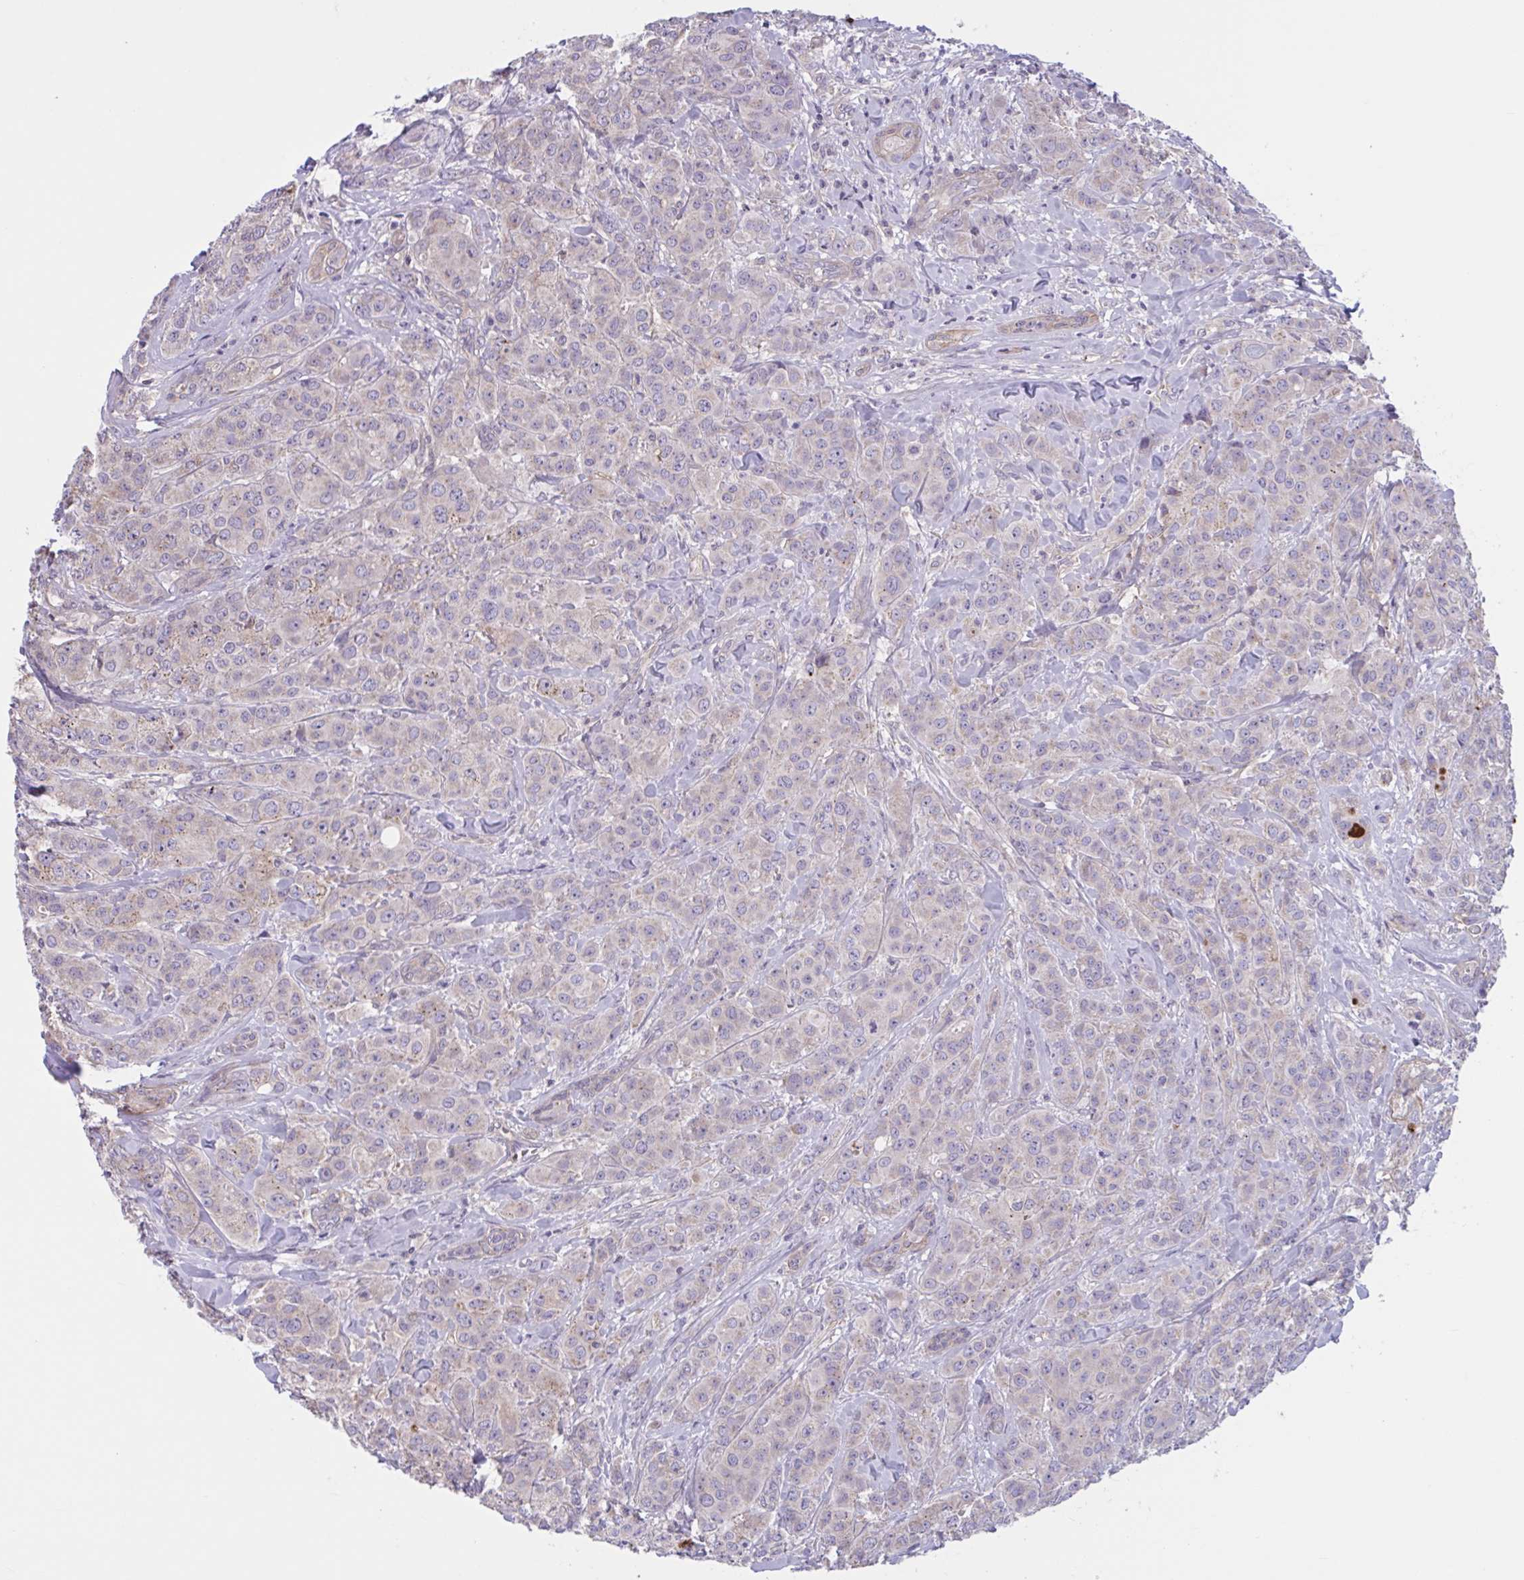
{"staining": {"intensity": "weak", "quantity": "<25%", "location": "cytoplasmic/membranous"}, "tissue": "breast cancer", "cell_type": "Tumor cells", "image_type": "cancer", "snomed": [{"axis": "morphology", "description": "Normal tissue, NOS"}, {"axis": "morphology", "description": "Duct carcinoma"}, {"axis": "topography", "description": "Breast"}], "caption": "This image is of breast invasive ductal carcinoma stained with immunohistochemistry to label a protein in brown with the nuclei are counter-stained blue. There is no positivity in tumor cells.", "gene": "WNT9B", "patient": {"sex": "female", "age": 43}}